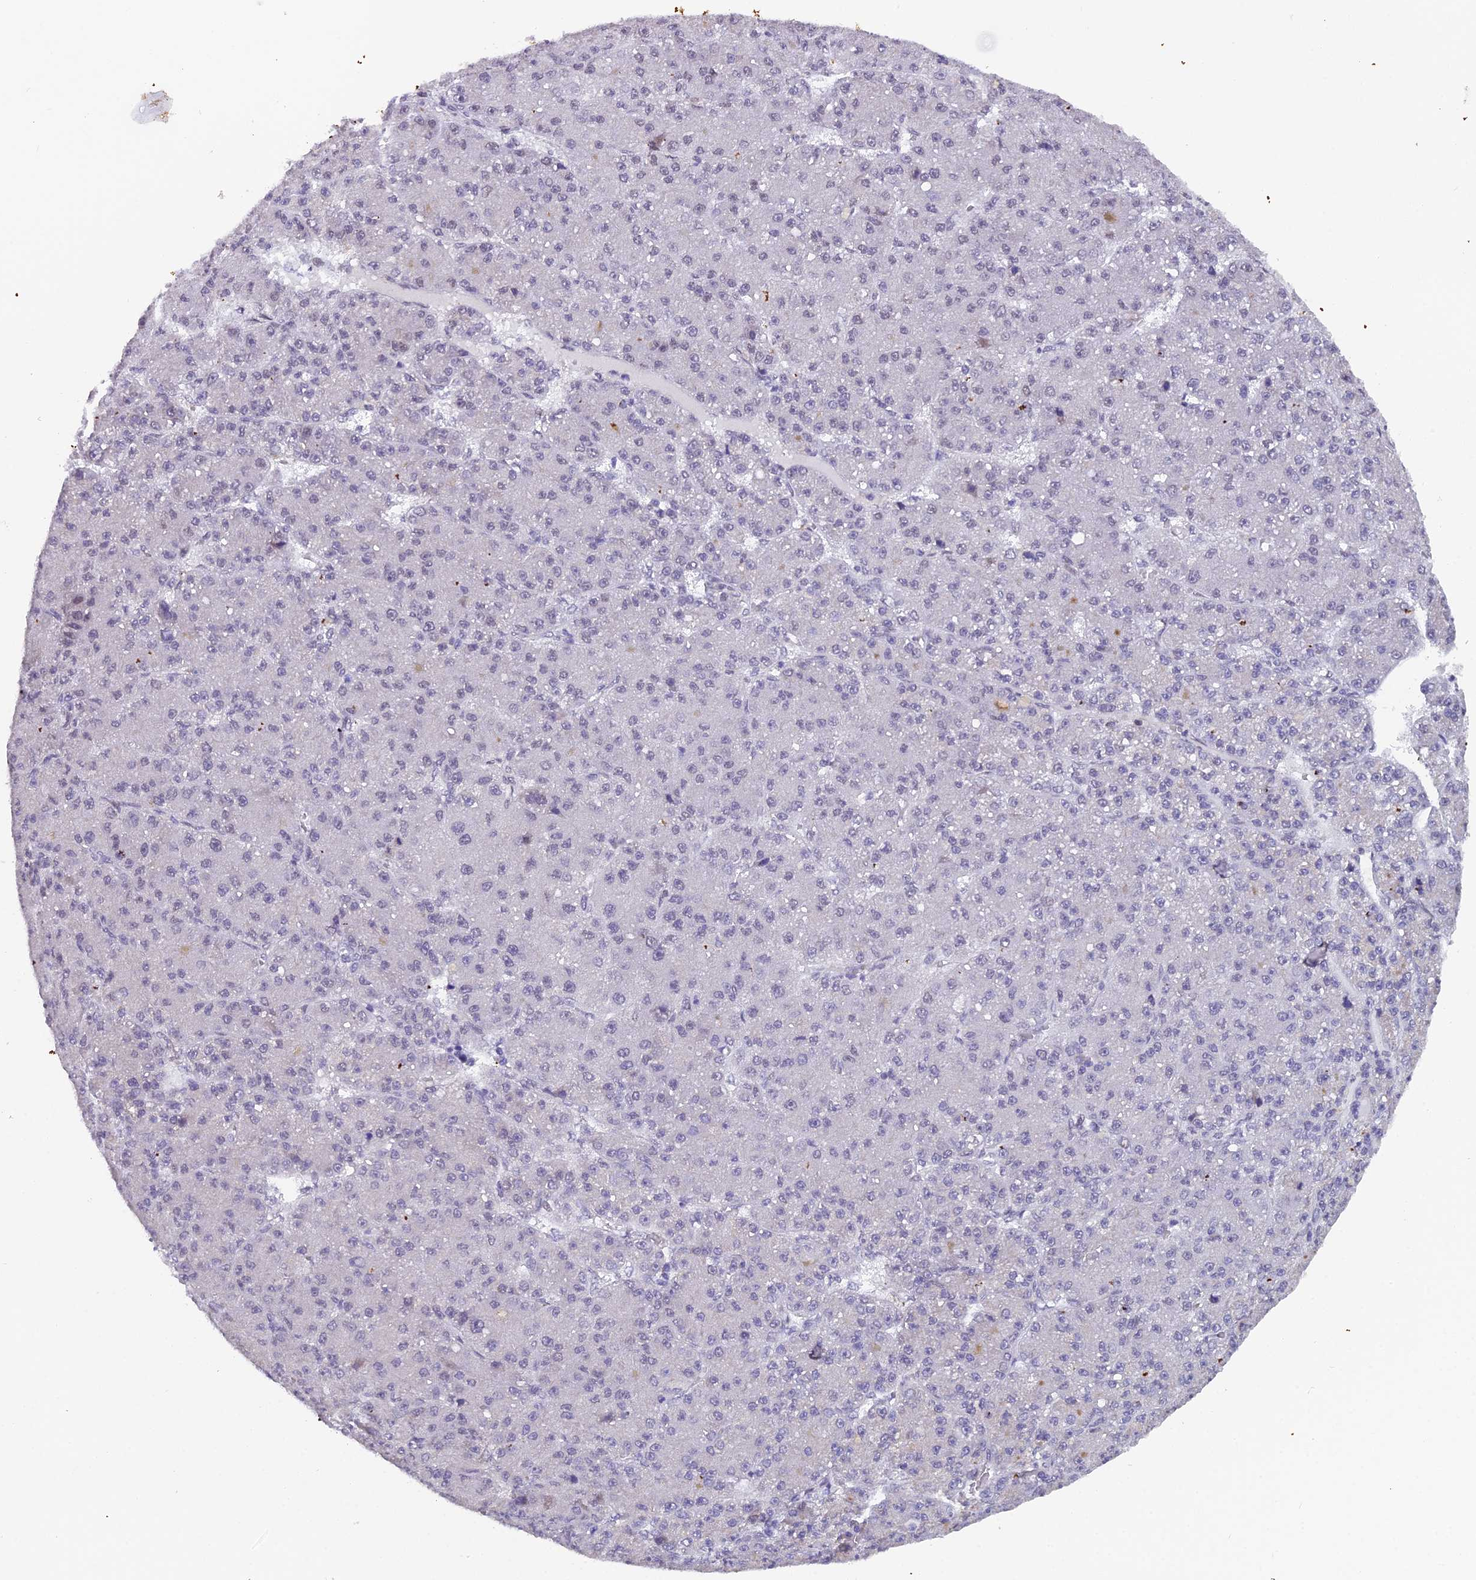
{"staining": {"intensity": "negative", "quantity": "none", "location": "none"}, "tissue": "liver cancer", "cell_type": "Tumor cells", "image_type": "cancer", "snomed": [{"axis": "morphology", "description": "Carcinoma, Hepatocellular, NOS"}, {"axis": "topography", "description": "Liver"}], "caption": "Photomicrograph shows no protein expression in tumor cells of hepatocellular carcinoma (liver) tissue.", "gene": "XKR9", "patient": {"sex": "male", "age": 67}}